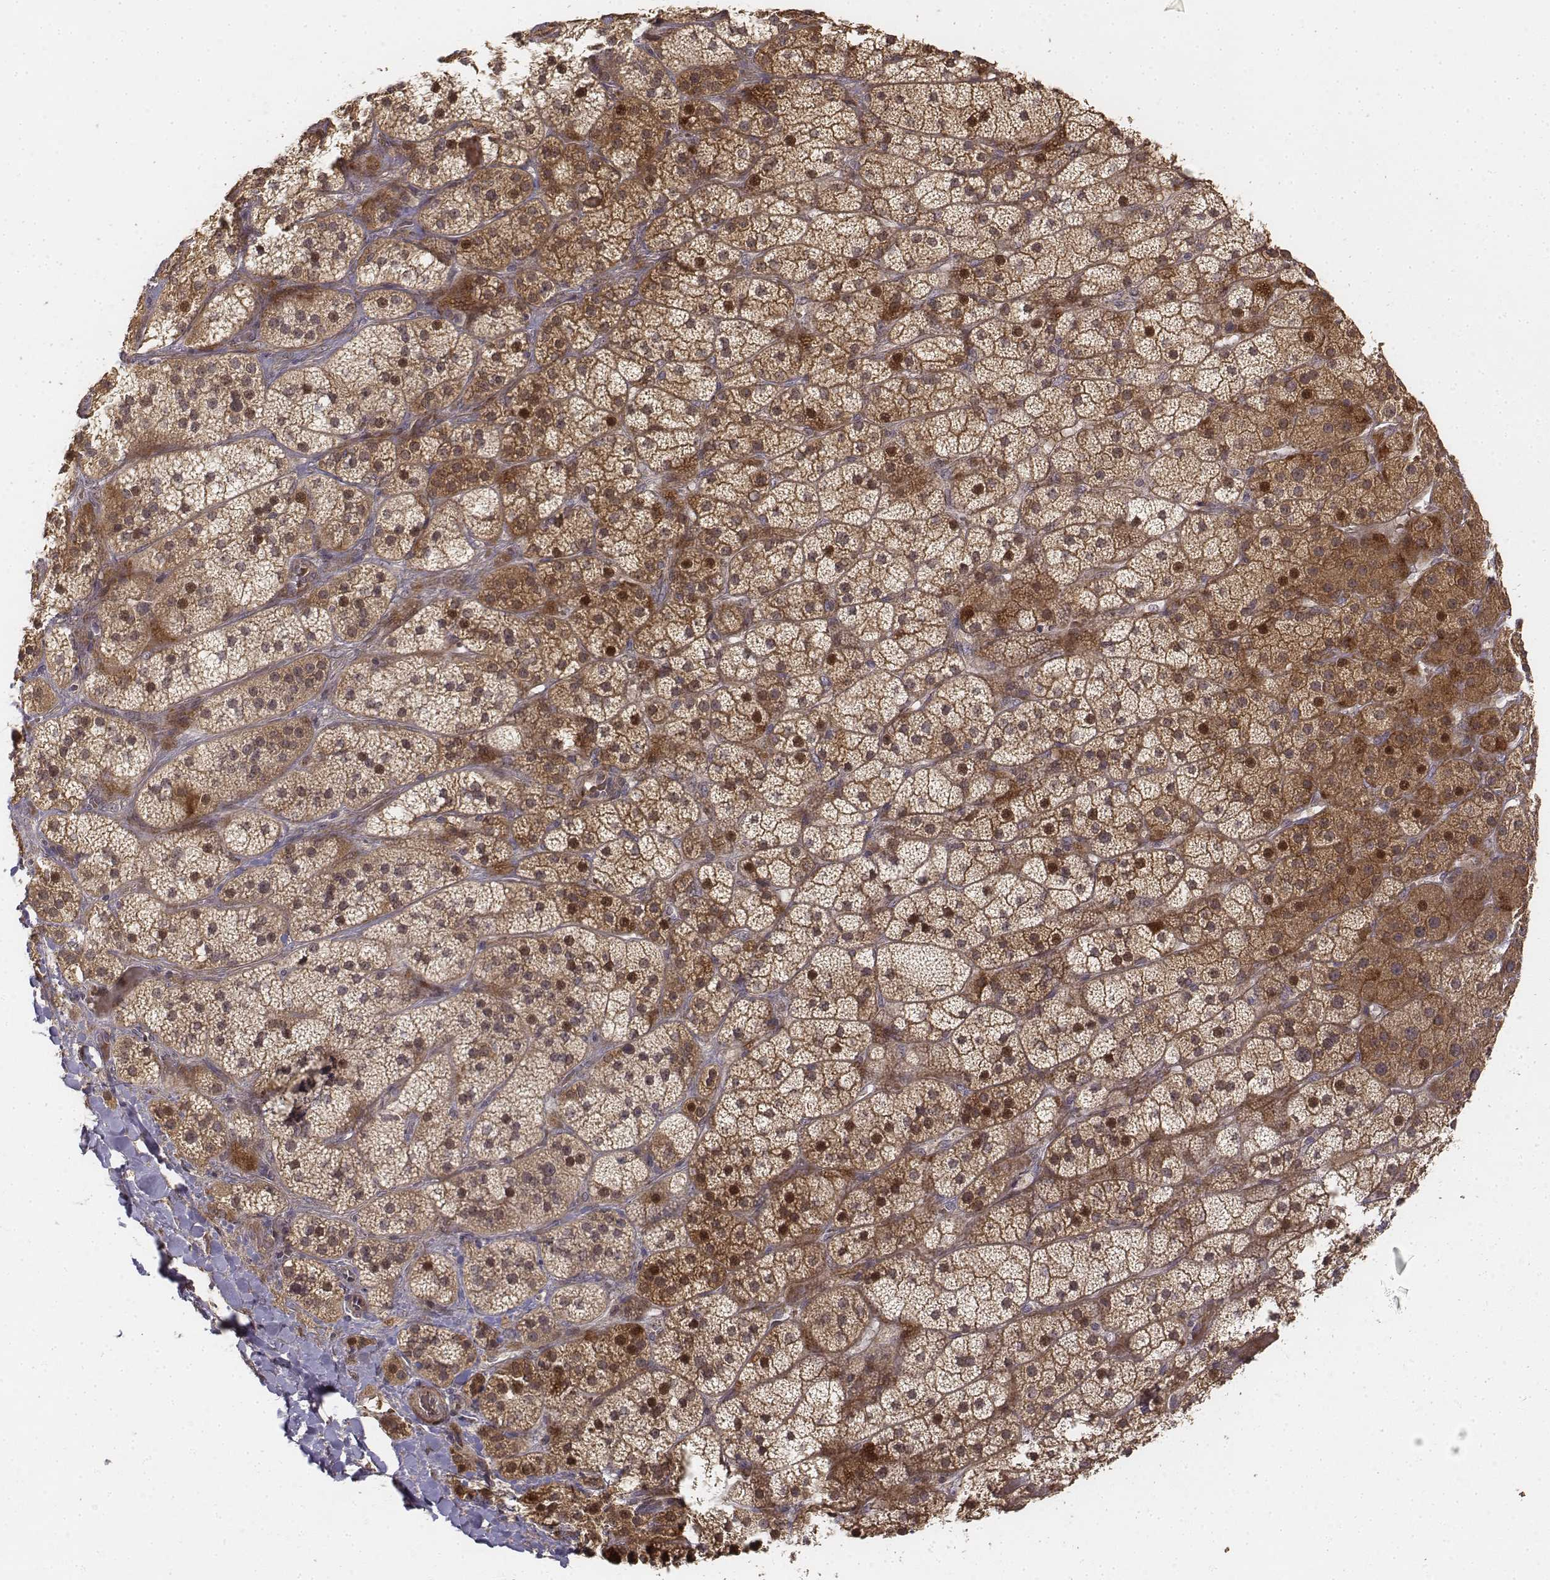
{"staining": {"intensity": "moderate", "quantity": ">75%", "location": "cytoplasmic/membranous,nuclear"}, "tissue": "adrenal gland", "cell_type": "Glandular cells", "image_type": "normal", "snomed": [{"axis": "morphology", "description": "Normal tissue, NOS"}, {"axis": "topography", "description": "Adrenal gland"}], "caption": "A medium amount of moderate cytoplasmic/membranous,nuclear staining is appreciated in approximately >75% of glandular cells in normal adrenal gland.", "gene": "FBXO21", "patient": {"sex": "male", "age": 57}}